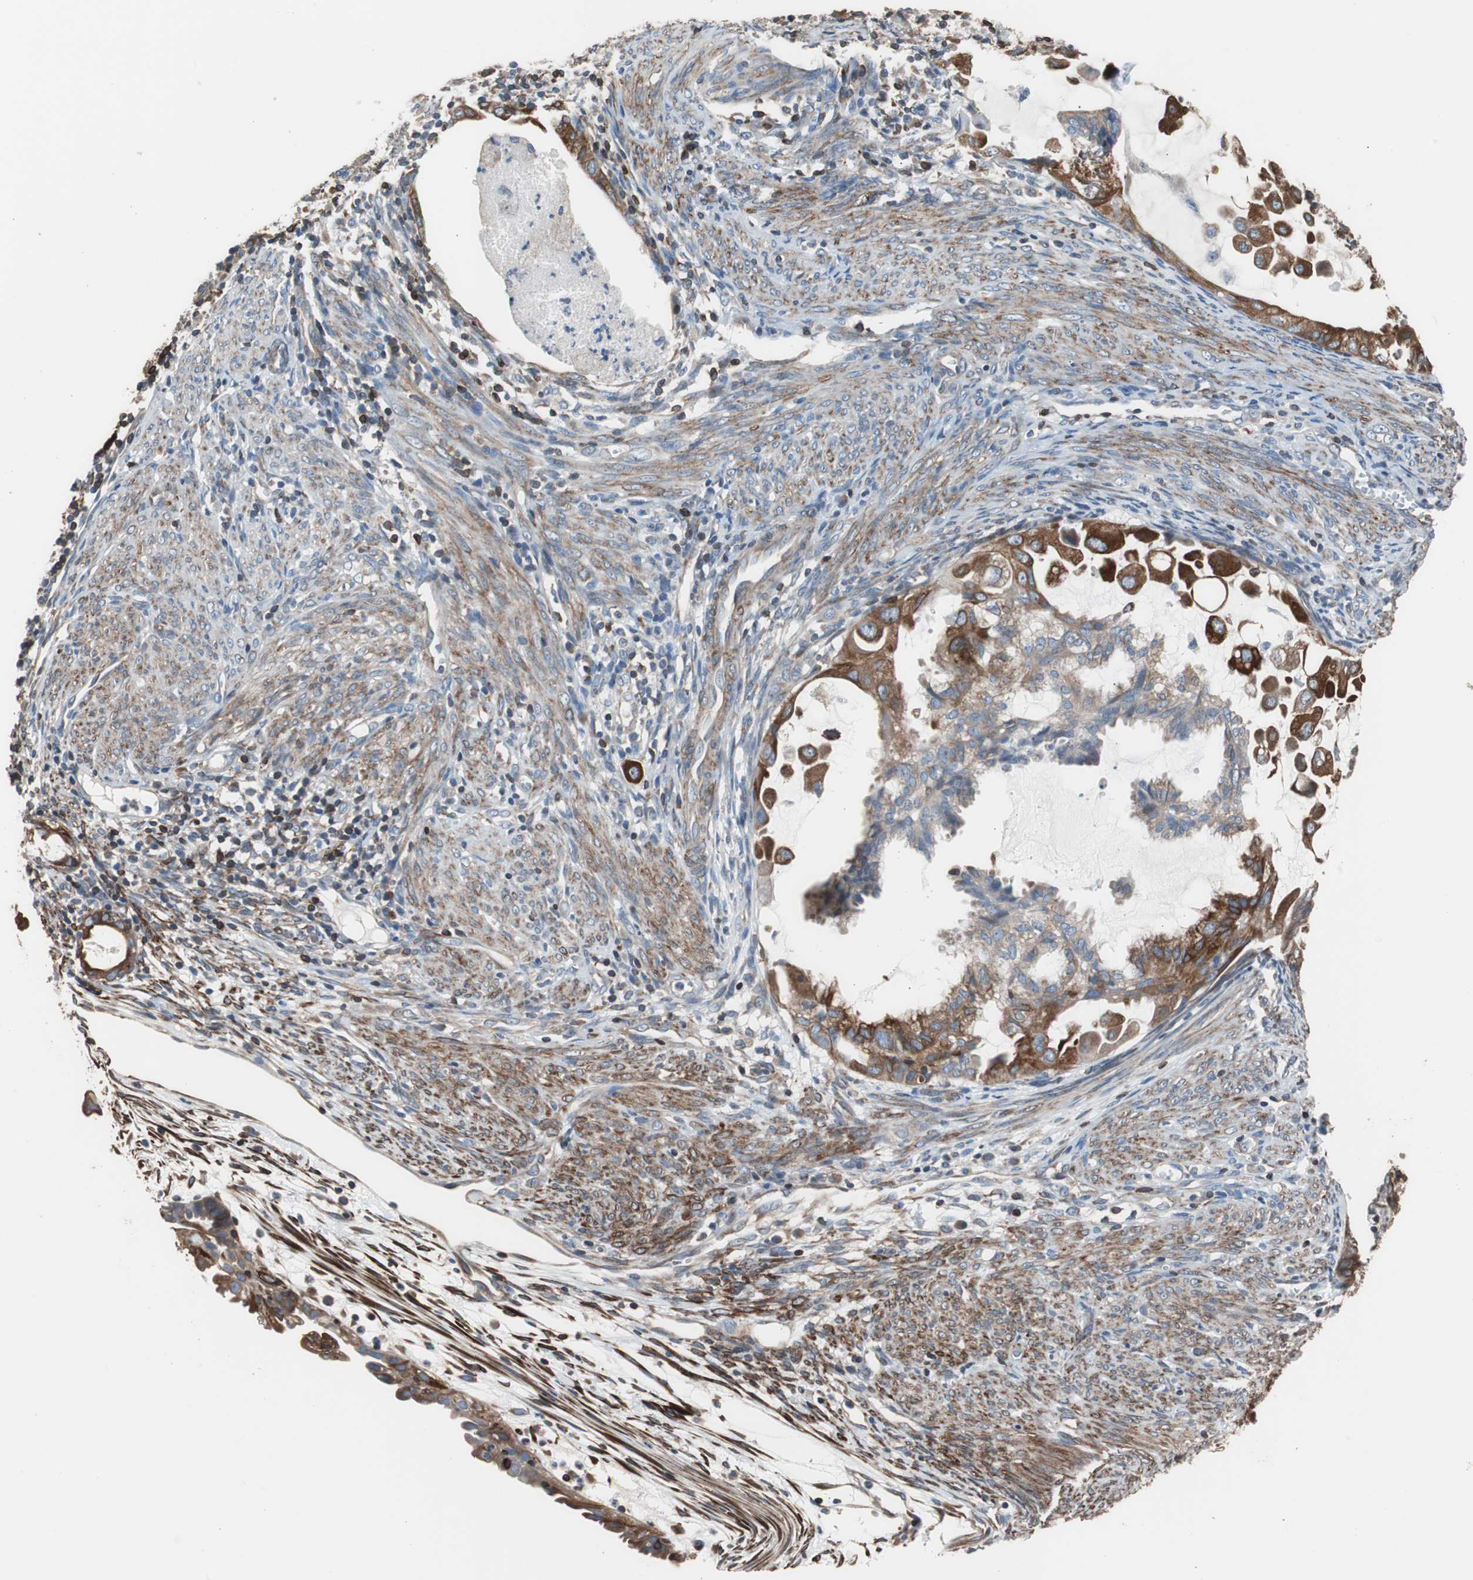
{"staining": {"intensity": "strong", "quantity": ">75%", "location": "cytoplasmic/membranous"}, "tissue": "cervical cancer", "cell_type": "Tumor cells", "image_type": "cancer", "snomed": [{"axis": "morphology", "description": "Normal tissue, NOS"}, {"axis": "morphology", "description": "Adenocarcinoma, NOS"}, {"axis": "topography", "description": "Cervix"}, {"axis": "topography", "description": "Endometrium"}], "caption": "Cervical cancer stained for a protein exhibits strong cytoplasmic/membranous positivity in tumor cells. (IHC, brightfield microscopy, high magnification).", "gene": "PBXIP1", "patient": {"sex": "female", "age": 86}}